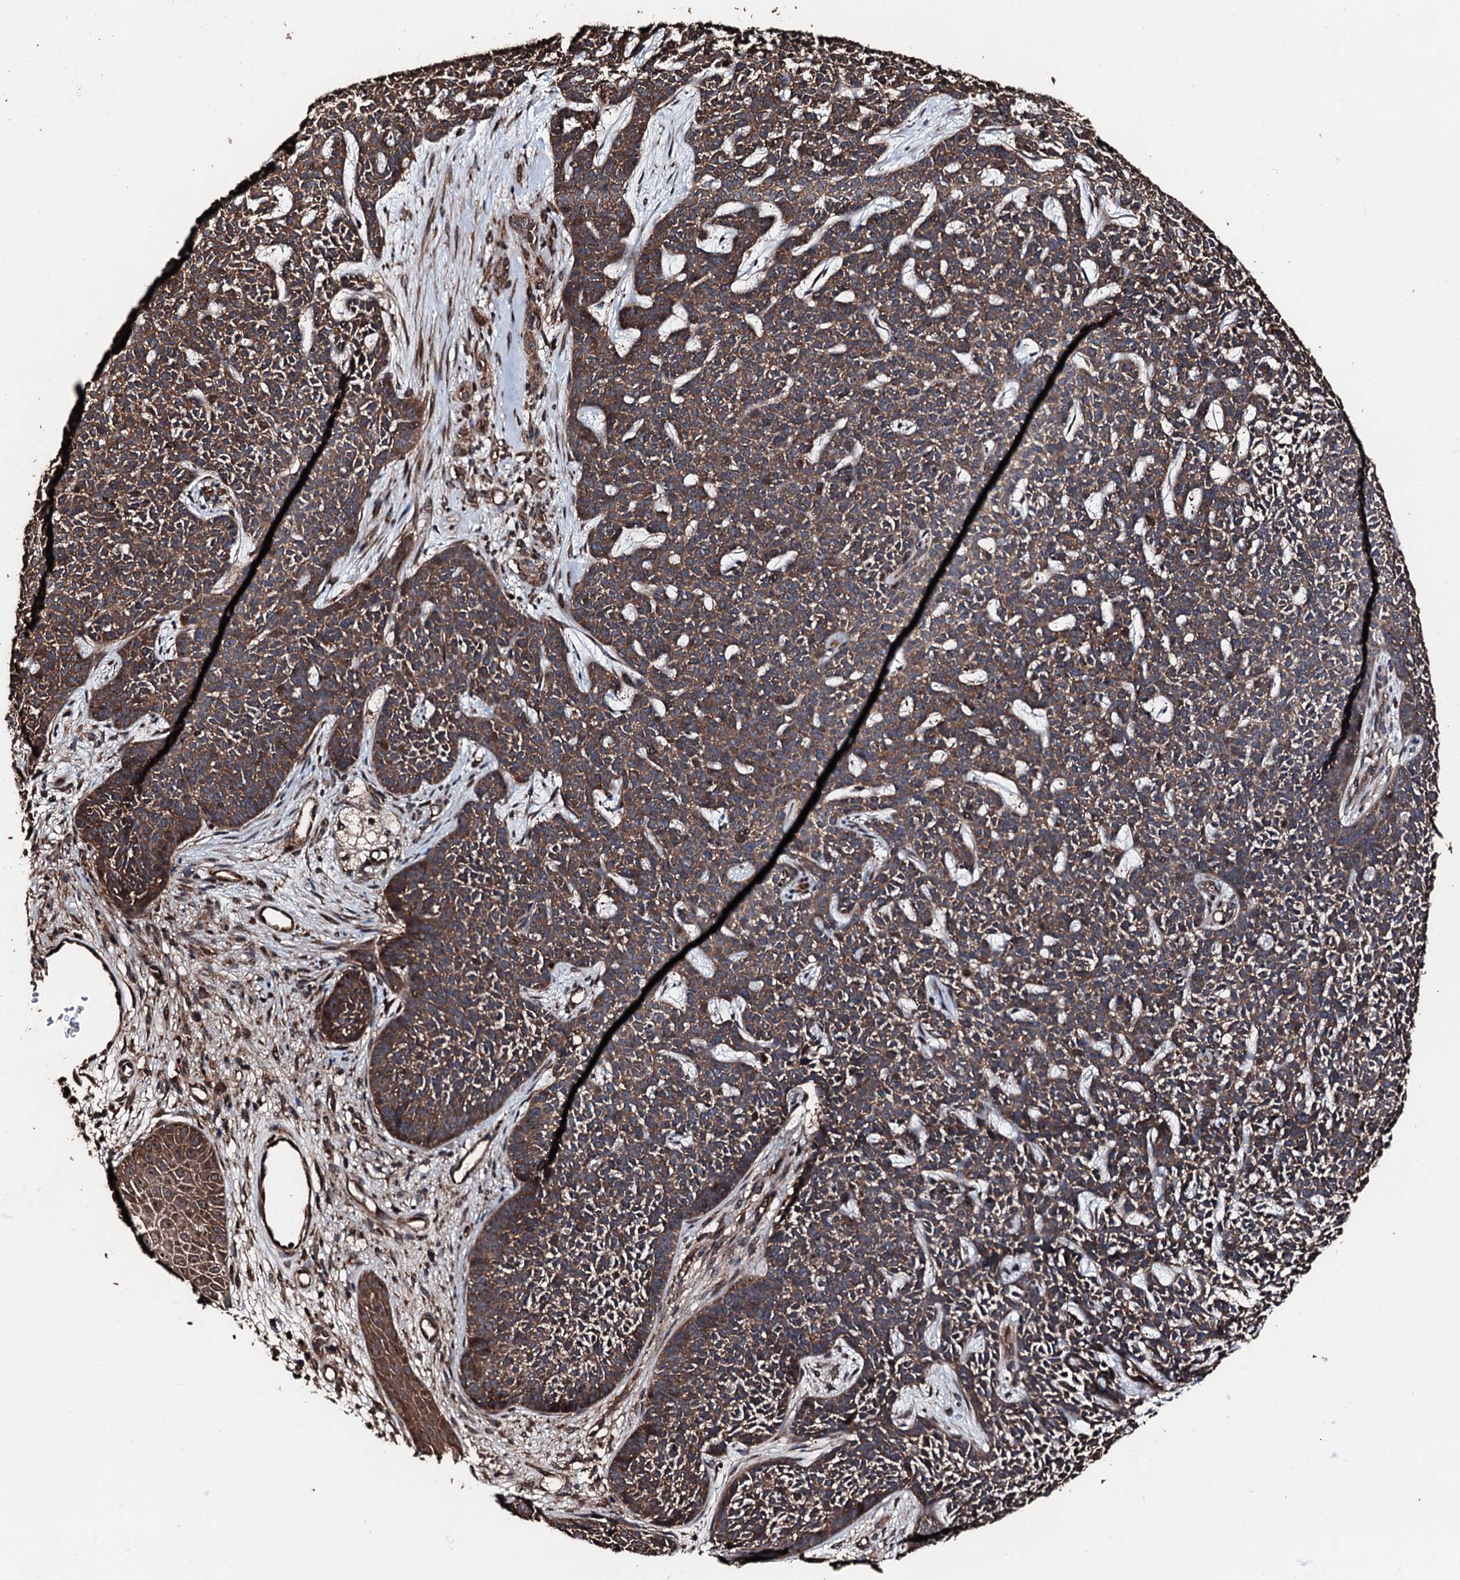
{"staining": {"intensity": "moderate", "quantity": ">75%", "location": "cytoplasmic/membranous"}, "tissue": "skin cancer", "cell_type": "Tumor cells", "image_type": "cancer", "snomed": [{"axis": "morphology", "description": "Basal cell carcinoma"}, {"axis": "topography", "description": "Skin"}], "caption": "Skin basal cell carcinoma stained with a protein marker displays moderate staining in tumor cells.", "gene": "KIF18A", "patient": {"sex": "female", "age": 84}}